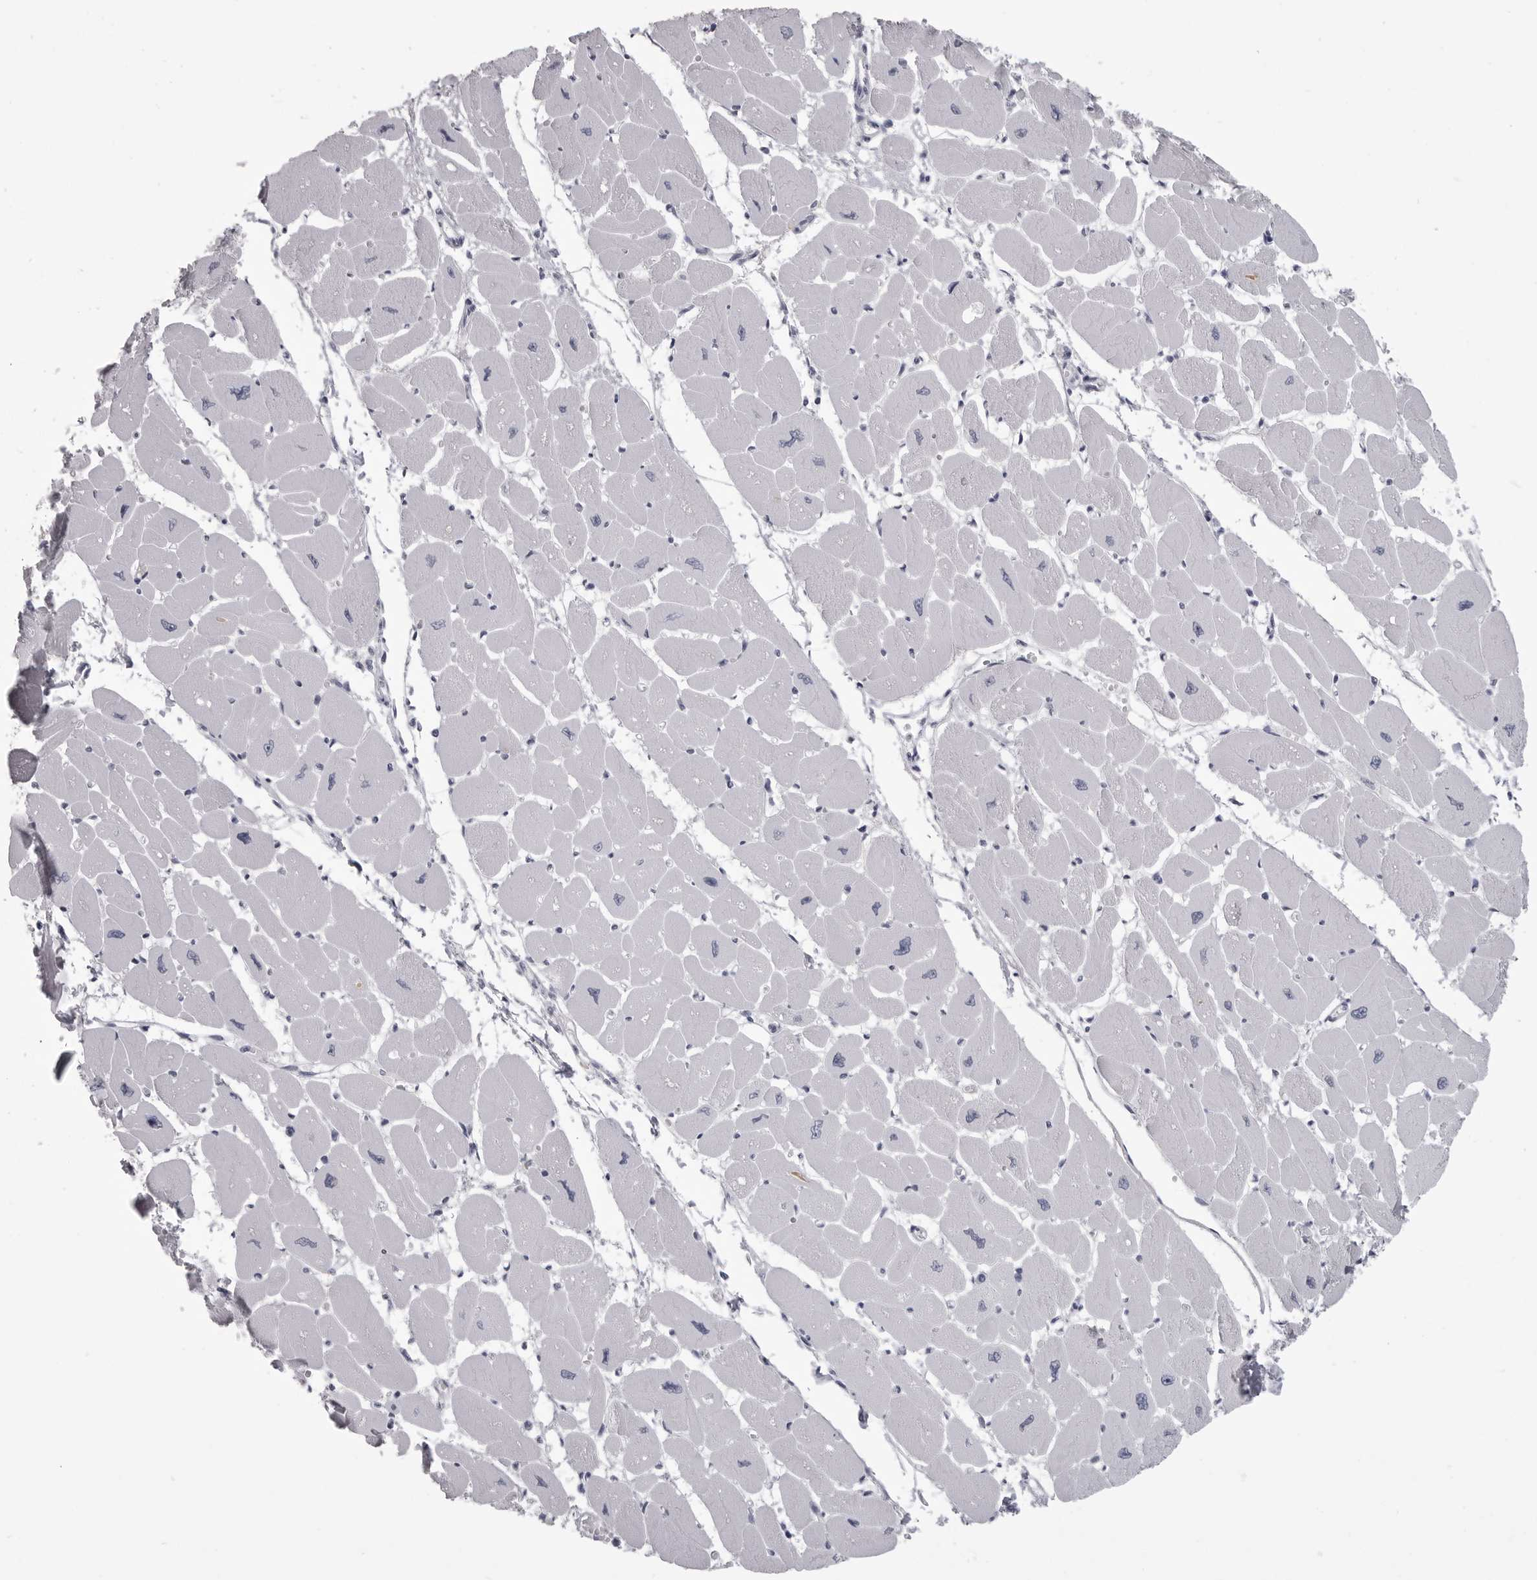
{"staining": {"intensity": "negative", "quantity": "none", "location": "none"}, "tissue": "heart muscle", "cell_type": "Cardiomyocytes", "image_type": "normal", "snomed": [{"axis": "morphology", "description": "Normal tissue, NOS"}, {"axis": "topography", "description": "Heart"}], "caption": "Immunohistochemistry image of benign heart muscle: heart muscle stained with DAB (3,3'-diaminobenzidine) reveals no significant protein positivity in cardiomyocytes.", "gene": "FKBP2", "patient": {"sex": "female", "age": 54}}